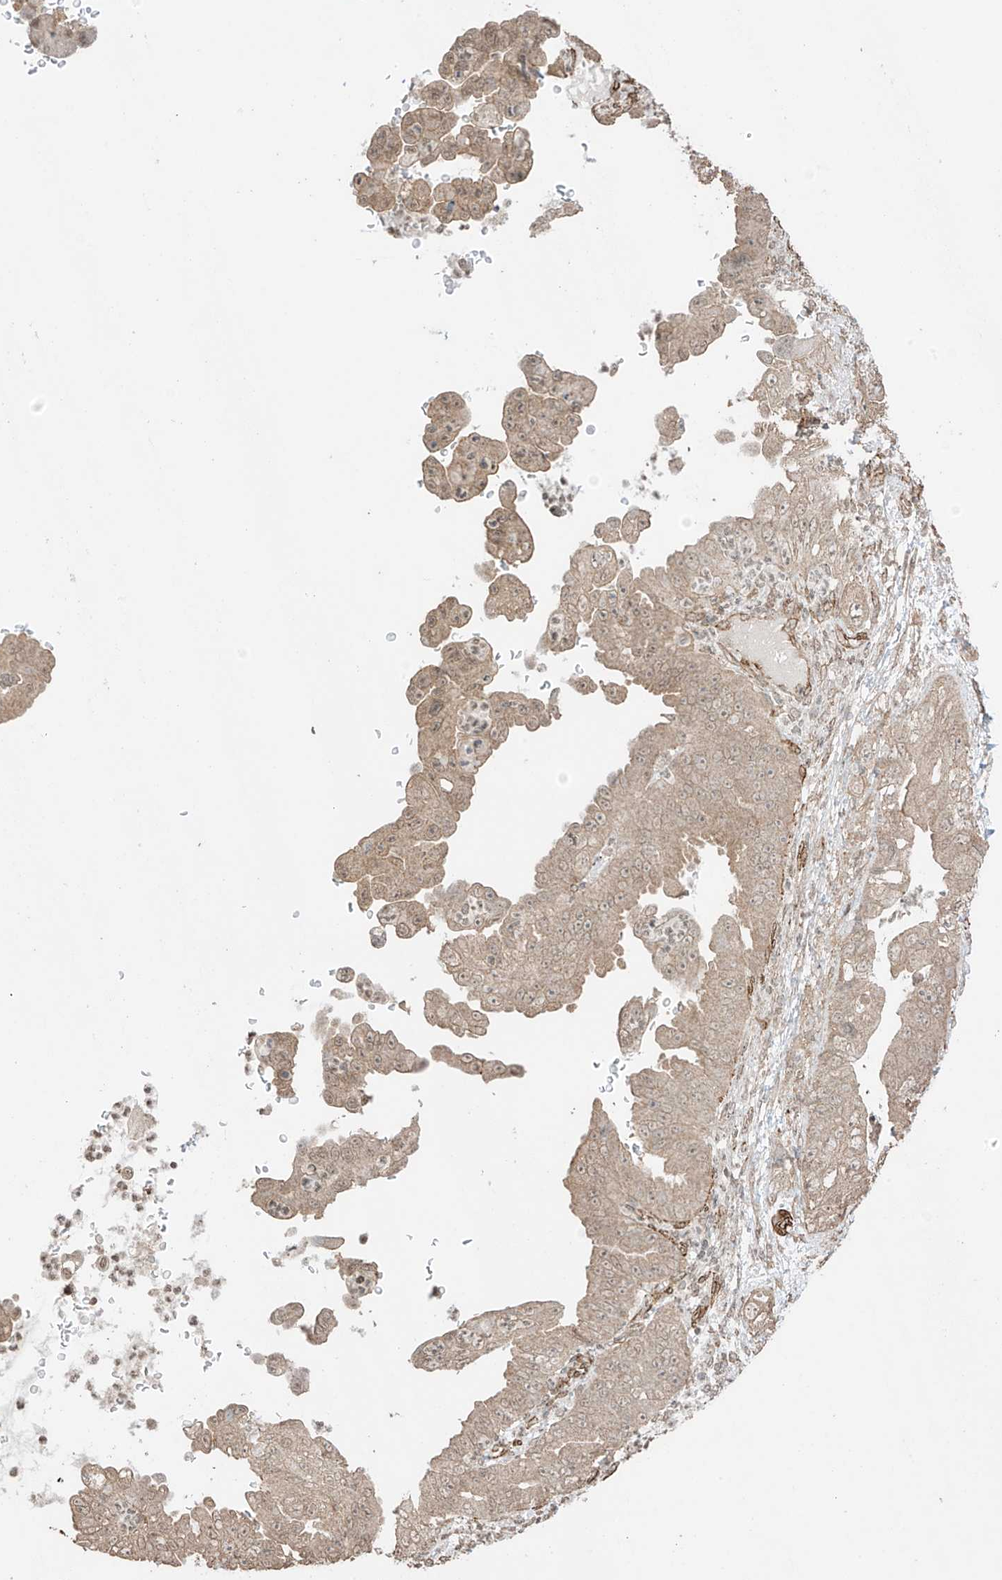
{"staining": {"intensity": "weak", "quantity": ">75%", "location": "cytoplasmic/membranous,nuclear"}, "tissue": "pancreatic cancer", "cell_type": "Tumor cells", "image_type": "cancer", "snomed": [{"axis": "morphology", "description": "Adenocarcinoma, NOS"}, {"axis": "topography", "description": "Pancreas"}], "caption": "Protein staining of adenocarcinoma (pancreatic) tissue demonstrates weak cytoplasmic/membranous and nuclear staining in approximately >75% of tumor cells.", "gene": "TTLL5", "patient": {"sex": "female", "age": 78}}